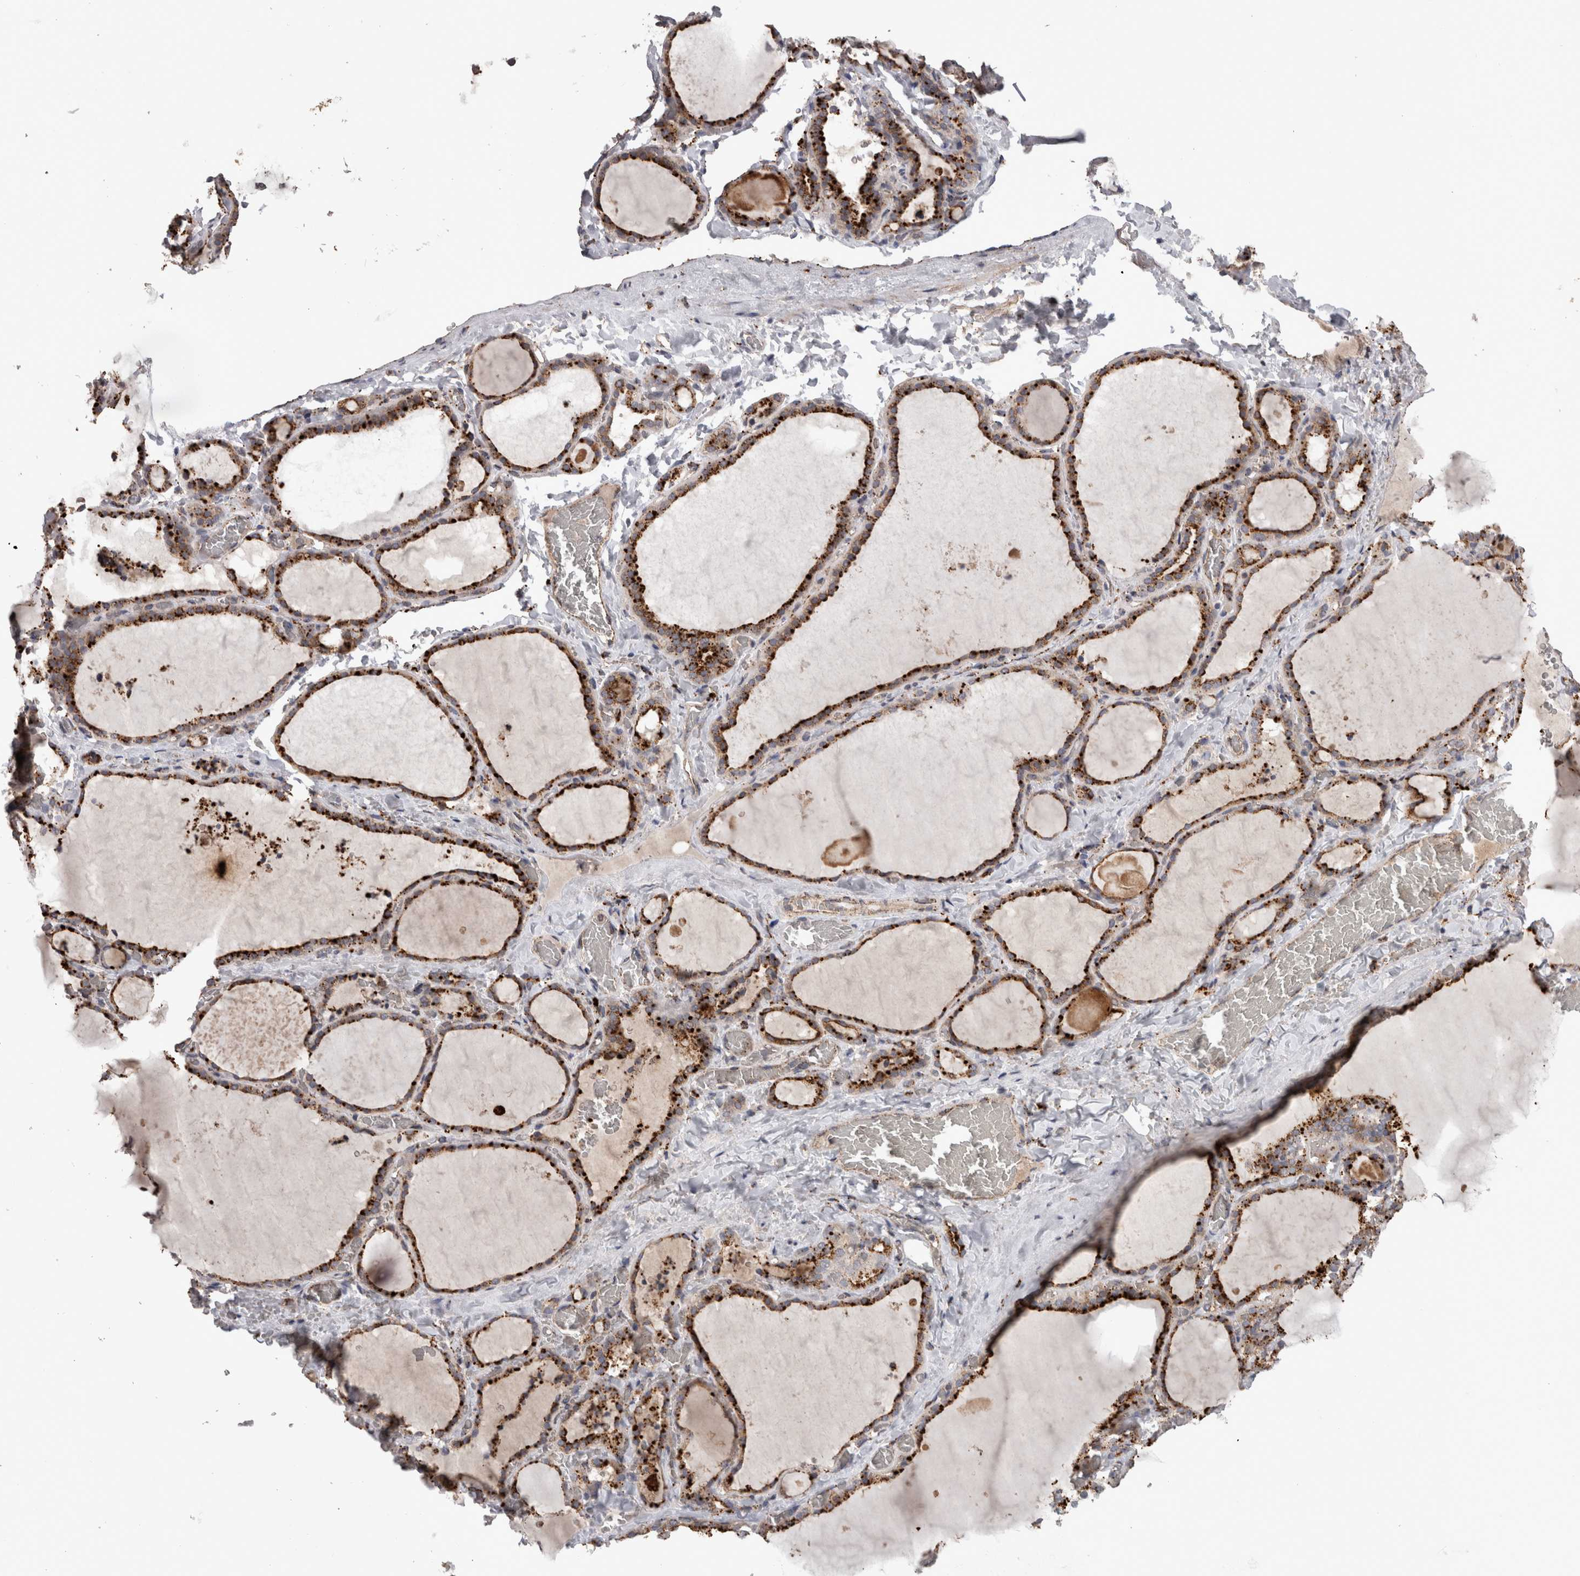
{"staining": {"intensity": "strong", "quantity": ">75%", "location": "cytoplasmic/membranous"}, "tissue": "thyroid gland", "cell_type": "Glandular cells", "image_type": "normal", "snomed": [{"axis": "morphology", "description": "Normal tissue, NOS"}, {"axis": "topography", "description": "Thyroid gland"}], "caption": "About >75% of glandular cells in unremarkable thyroid gland reveal strong cytoplasmic/membranous protein staining as visualized by brown immunohistochemical staining.", "gene": "CTSZ", "patient": {"sex": "female", "age": 22}}